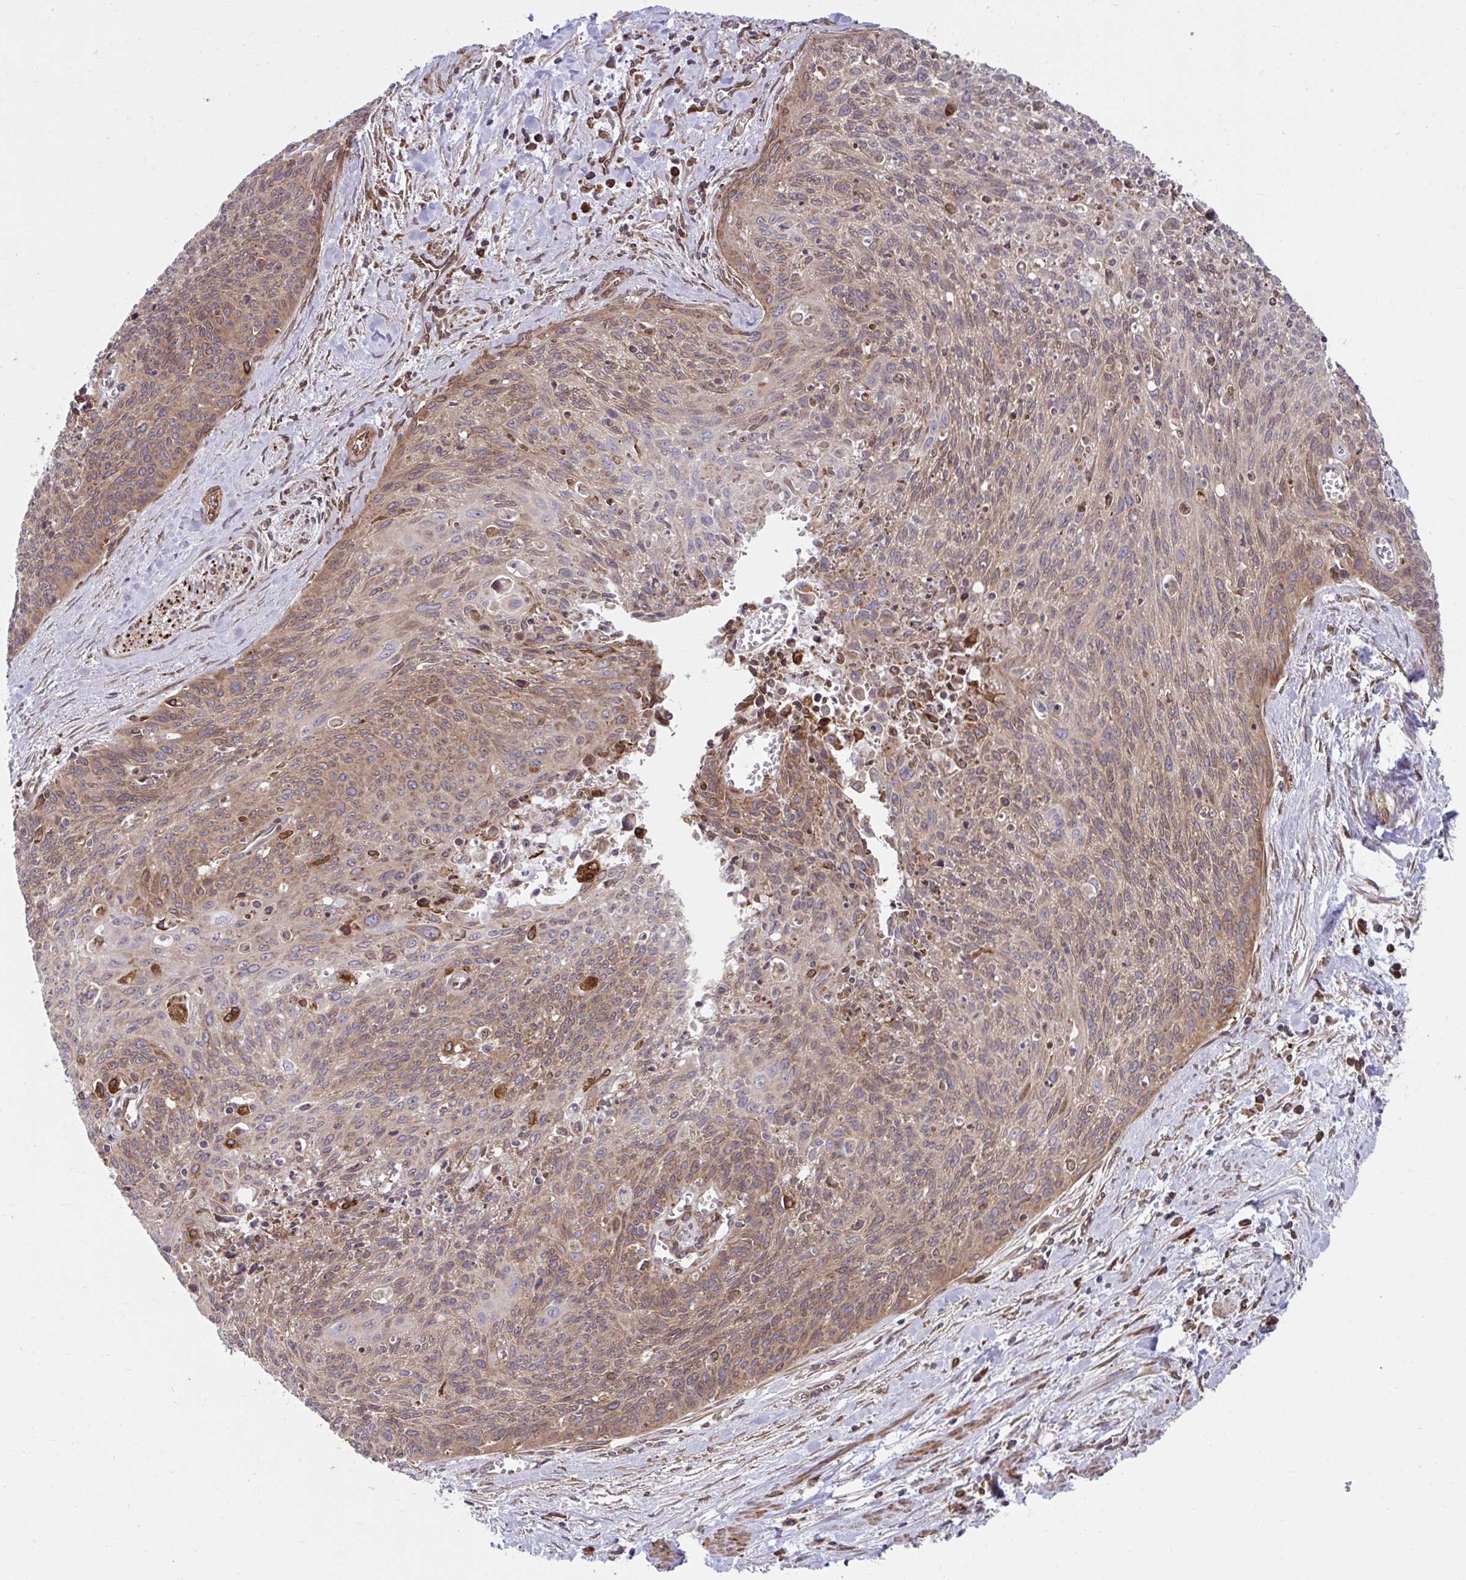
{"staining": {"intensity": "weak", "quantity": ">75%", "location": "cytoplasmic/membranous"}, "tissue": "cervical cancer", "cell_type": "Tumor cells", "image_type": "cancer", "snomed": [{"axis": "morphology", "description": "Squamous cell carcinoma, NOS"}, {"axis": "topography", "description": "Cervix"}], "caption": "Immunohistochemistry (DAB (3,3'-diaminobenzidine)) staining of human cervical cancer shows weak cytoplasmic/membranous protein expression in about >75% of tumor cells.", "gene": "STIM2", "patient": {"sex": "female", "age": 55}}